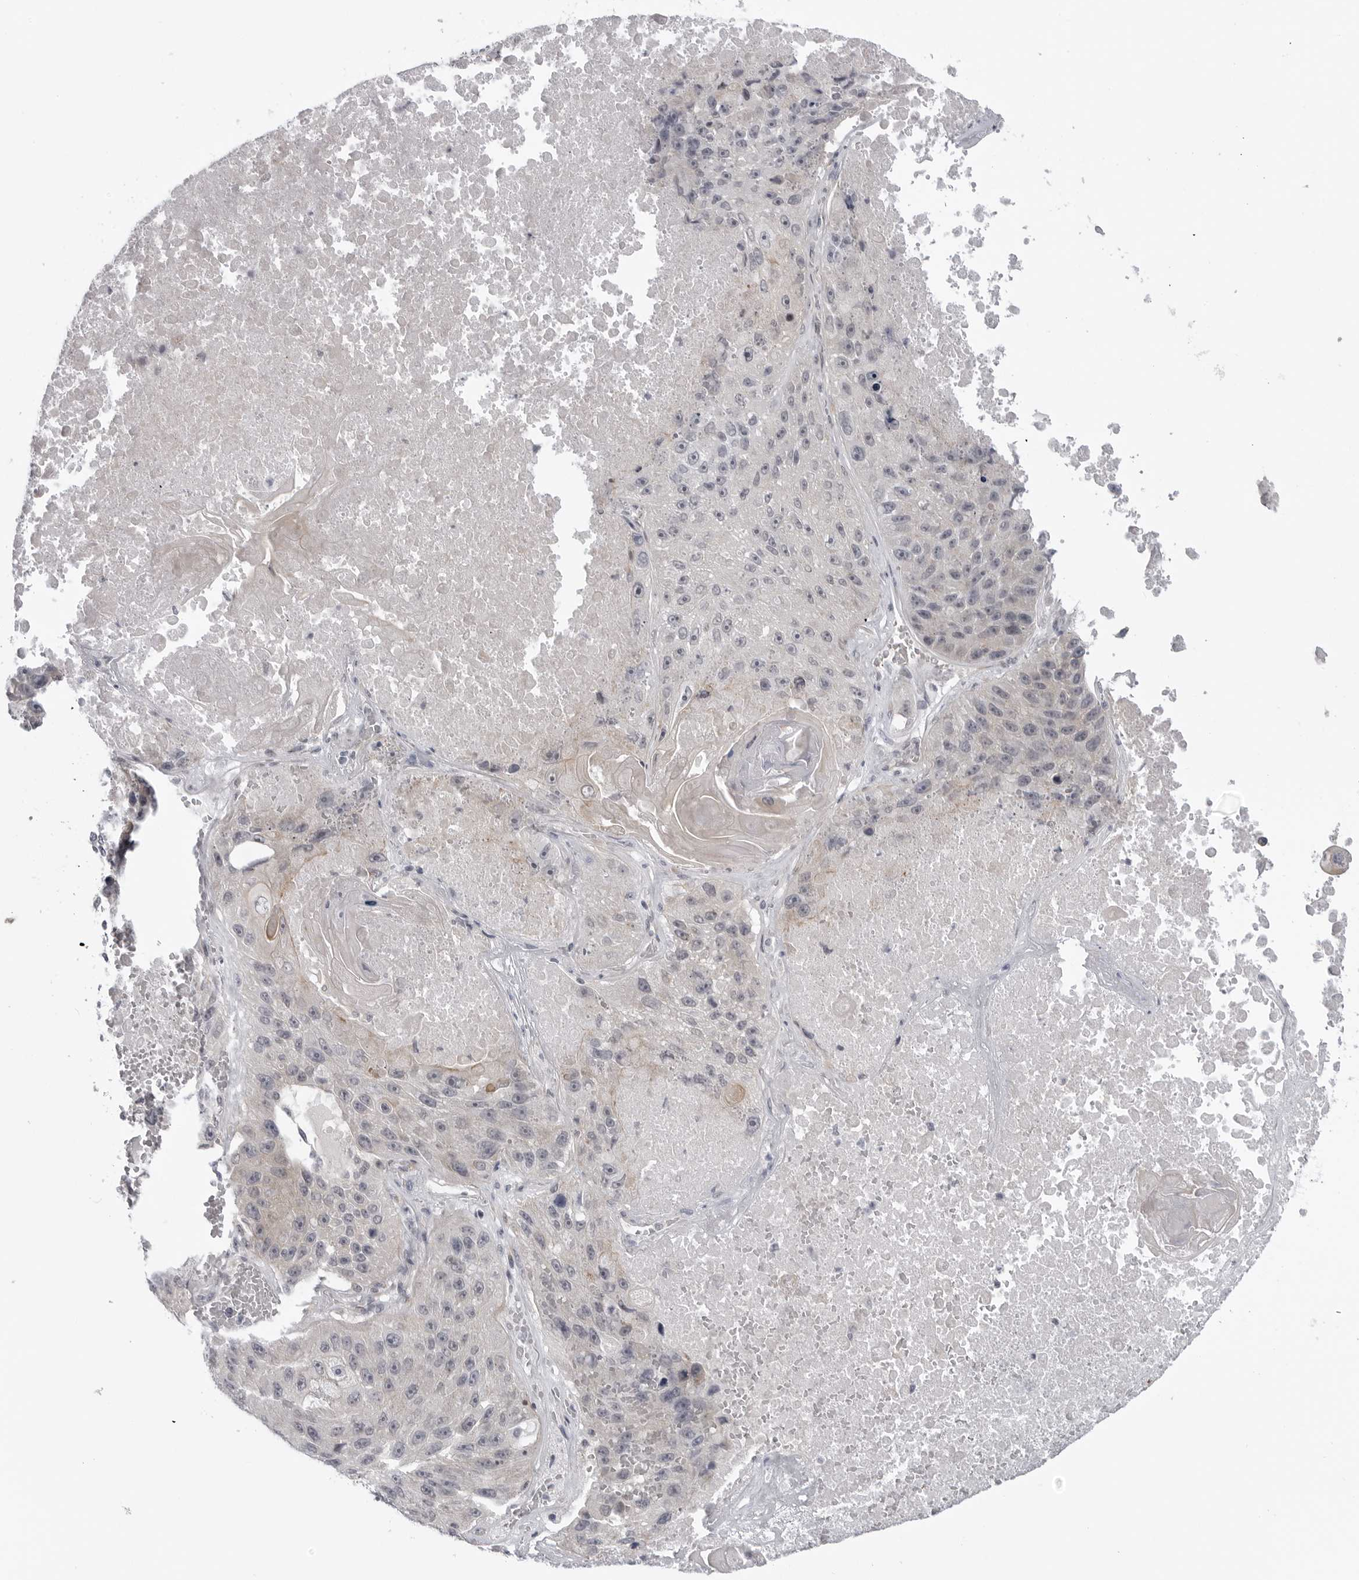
{"staining": {"intensity": "negative", "quantity": "none", "location": "none"}, "tissue": "lung cancer", "cell_type": "Tumor cells", "image_type": "cancer", "snomed": [{"axis": "morphology", "description": "Squamous cell carcinoma, NOS"}, {"axis": "topography", "description": "Lung"}], "caption": "An immunohistochemistry micrograph of lung cancer is shown. There is no staining in tumor cells of lung cancer. (Brightfield microscopy of DAB immunohistochemistry at high magnification).", "gene": "LRRC45", "patient": {"sex": "male", "age": 61}}